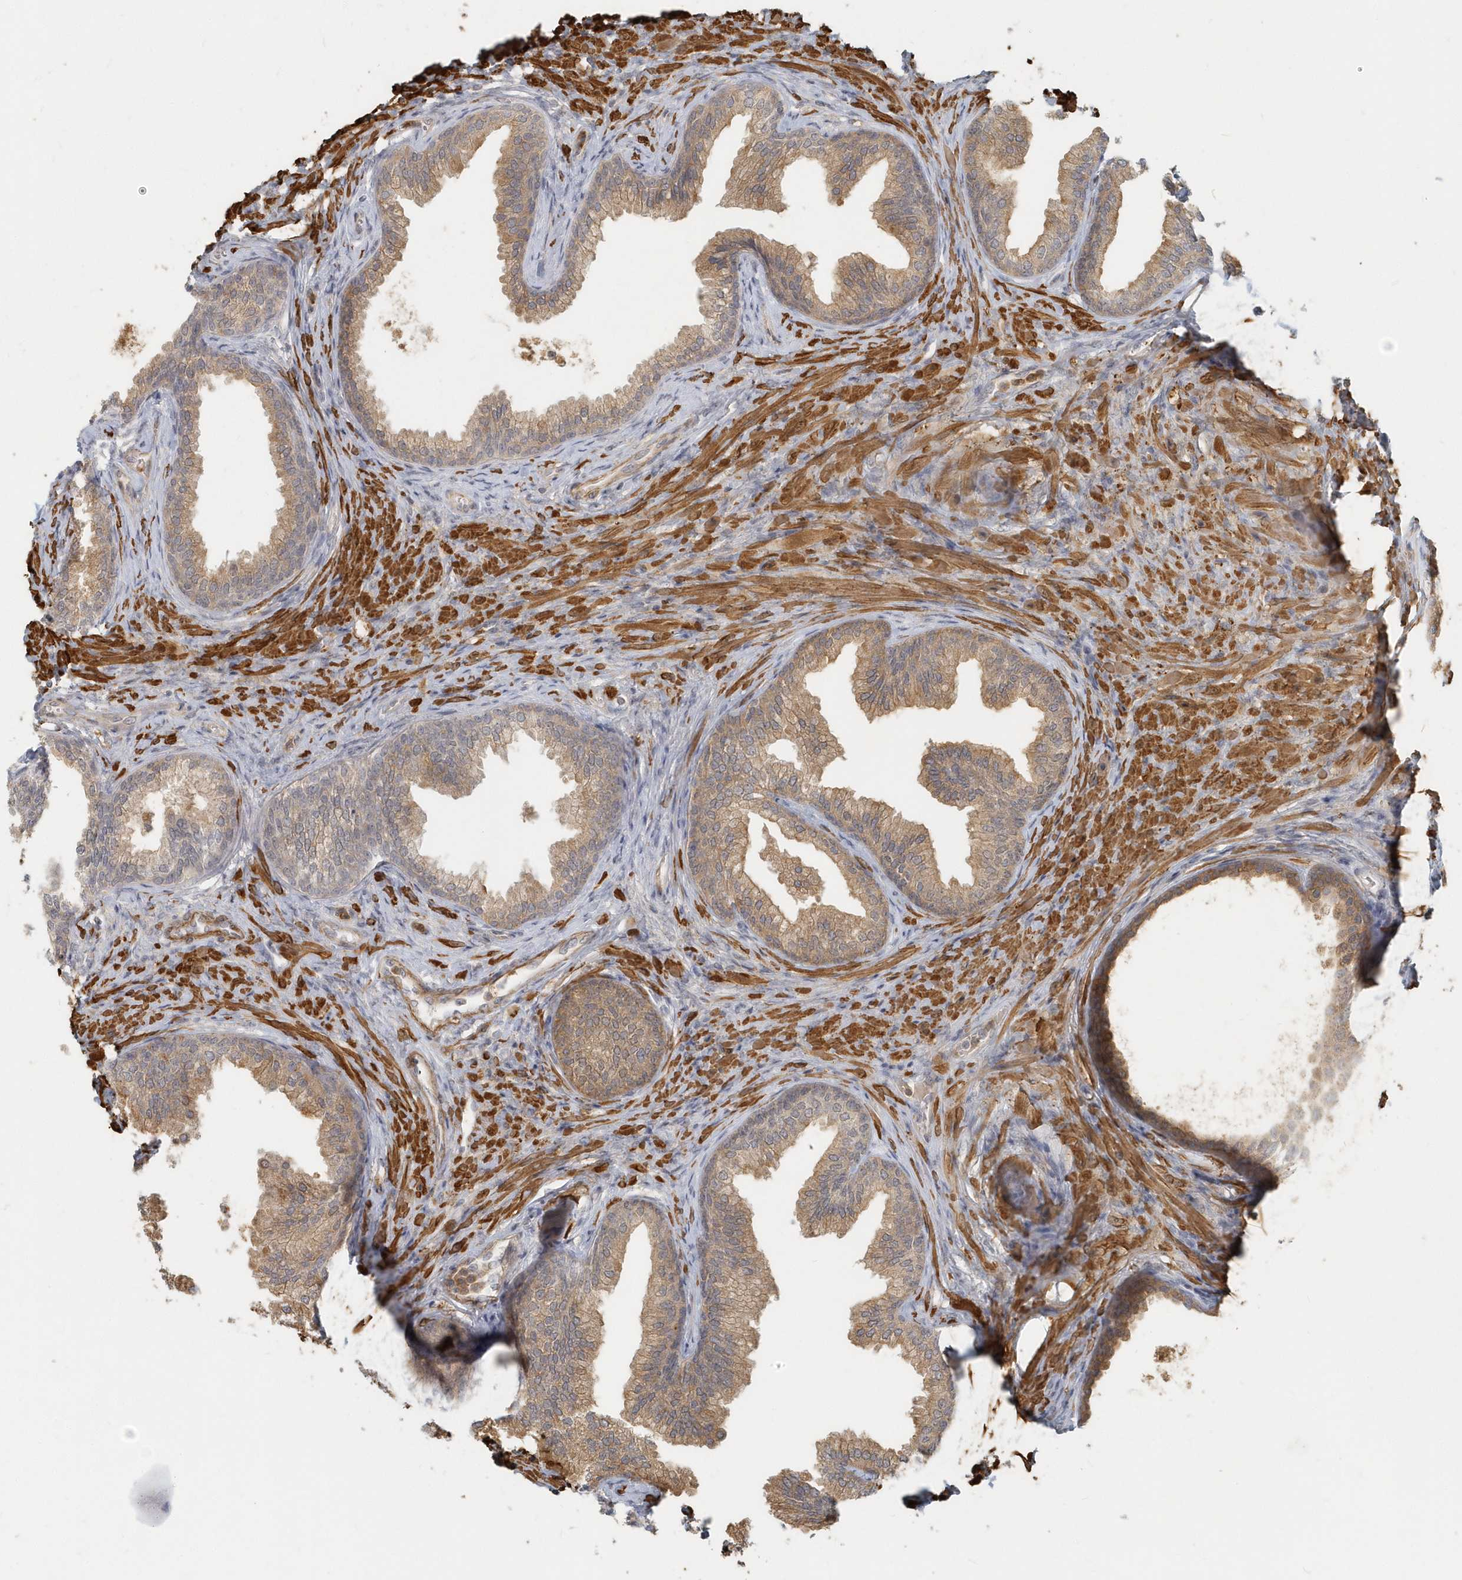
{"staining": {"intensity": "moderate", "quantity": "25%-75%", "location": "cytoplasmic/membranous"}, "tissue": "prostate", "cell_type": "Glandular cells", "image_type": "normal", "snomed": [{"axis": "morphology", "description": "Normal tissue, NOS"}, {"axis": "topography", "description": "Prostate"}], "caption": "A micrograph of human prostate stained for a protein exhibits moderate cytoplasmic/membranous brown staining in glandular cells. Using DAB (brown) and hematoxylin (blue) stains, captured at high magnification using brightfield microscopy.", "gene": "NAPB", "patient": {"sex": "male", "age": 76}}